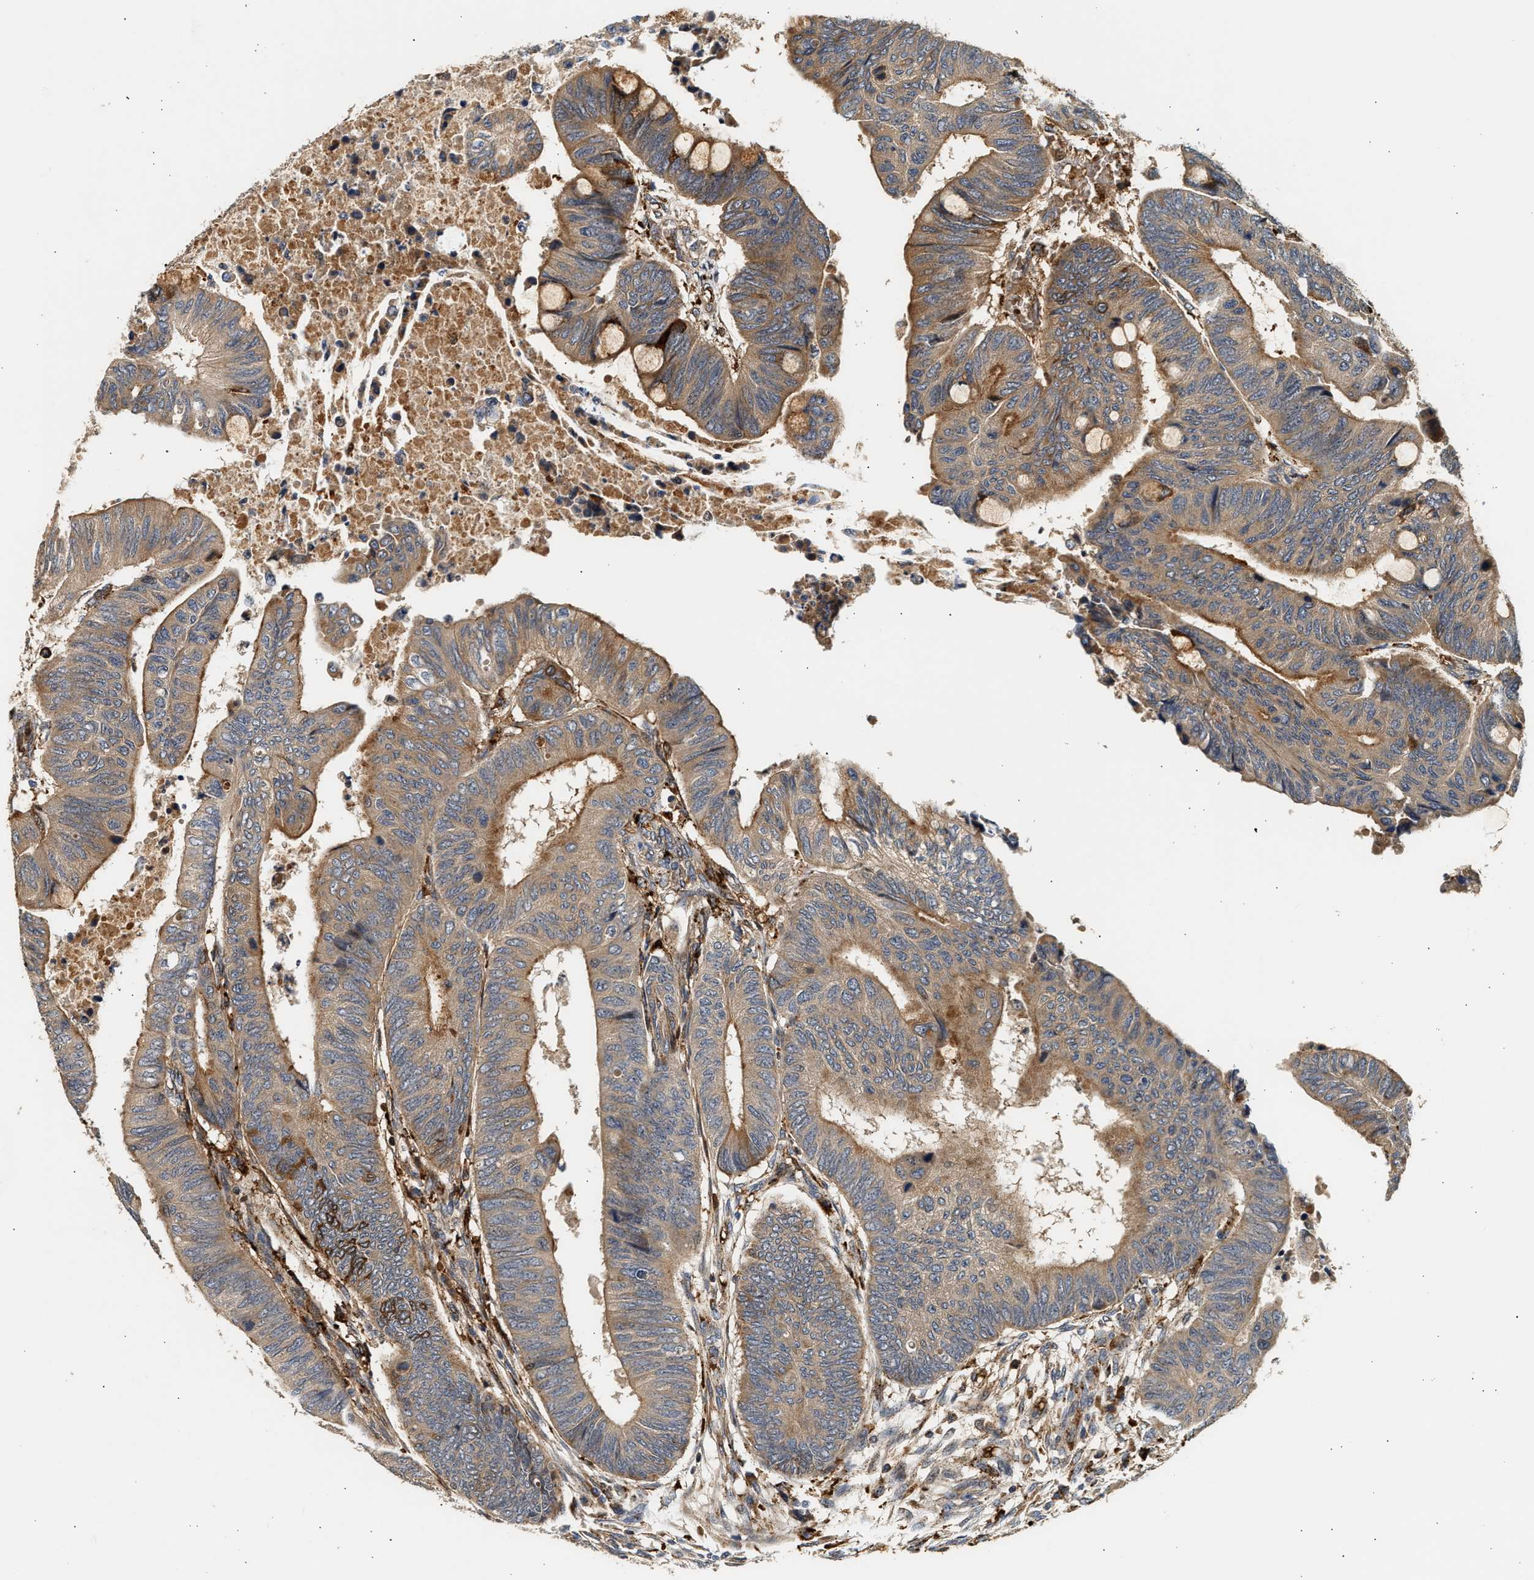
{"staining": {"intensity": "moderate", "quantity": ">75%", "location": "cytoplasmic/membranous"}, "tissue": "colorectal cancer", "cell_type": "Tumor cells", "image_type": "cancer", "snomed": [{"axis": "morphology", "description": "Normal tissue, NOS"}, {"axis": "morphology", "description": "Adenocarcinoma, NOS"}, {"axis": "topography", "description": "Rectum"}, {"axis": "topography", "description": "Peripheral nerve tissue"}], "caption": "Immunohistochemical staining of colorectal cancer demonstrates moderate cytoplasmic/membranous protein positivity in approximately >75% of tumor cells.", "gene": "PLD3", "patient": {"sex": "male", "age": 92}}